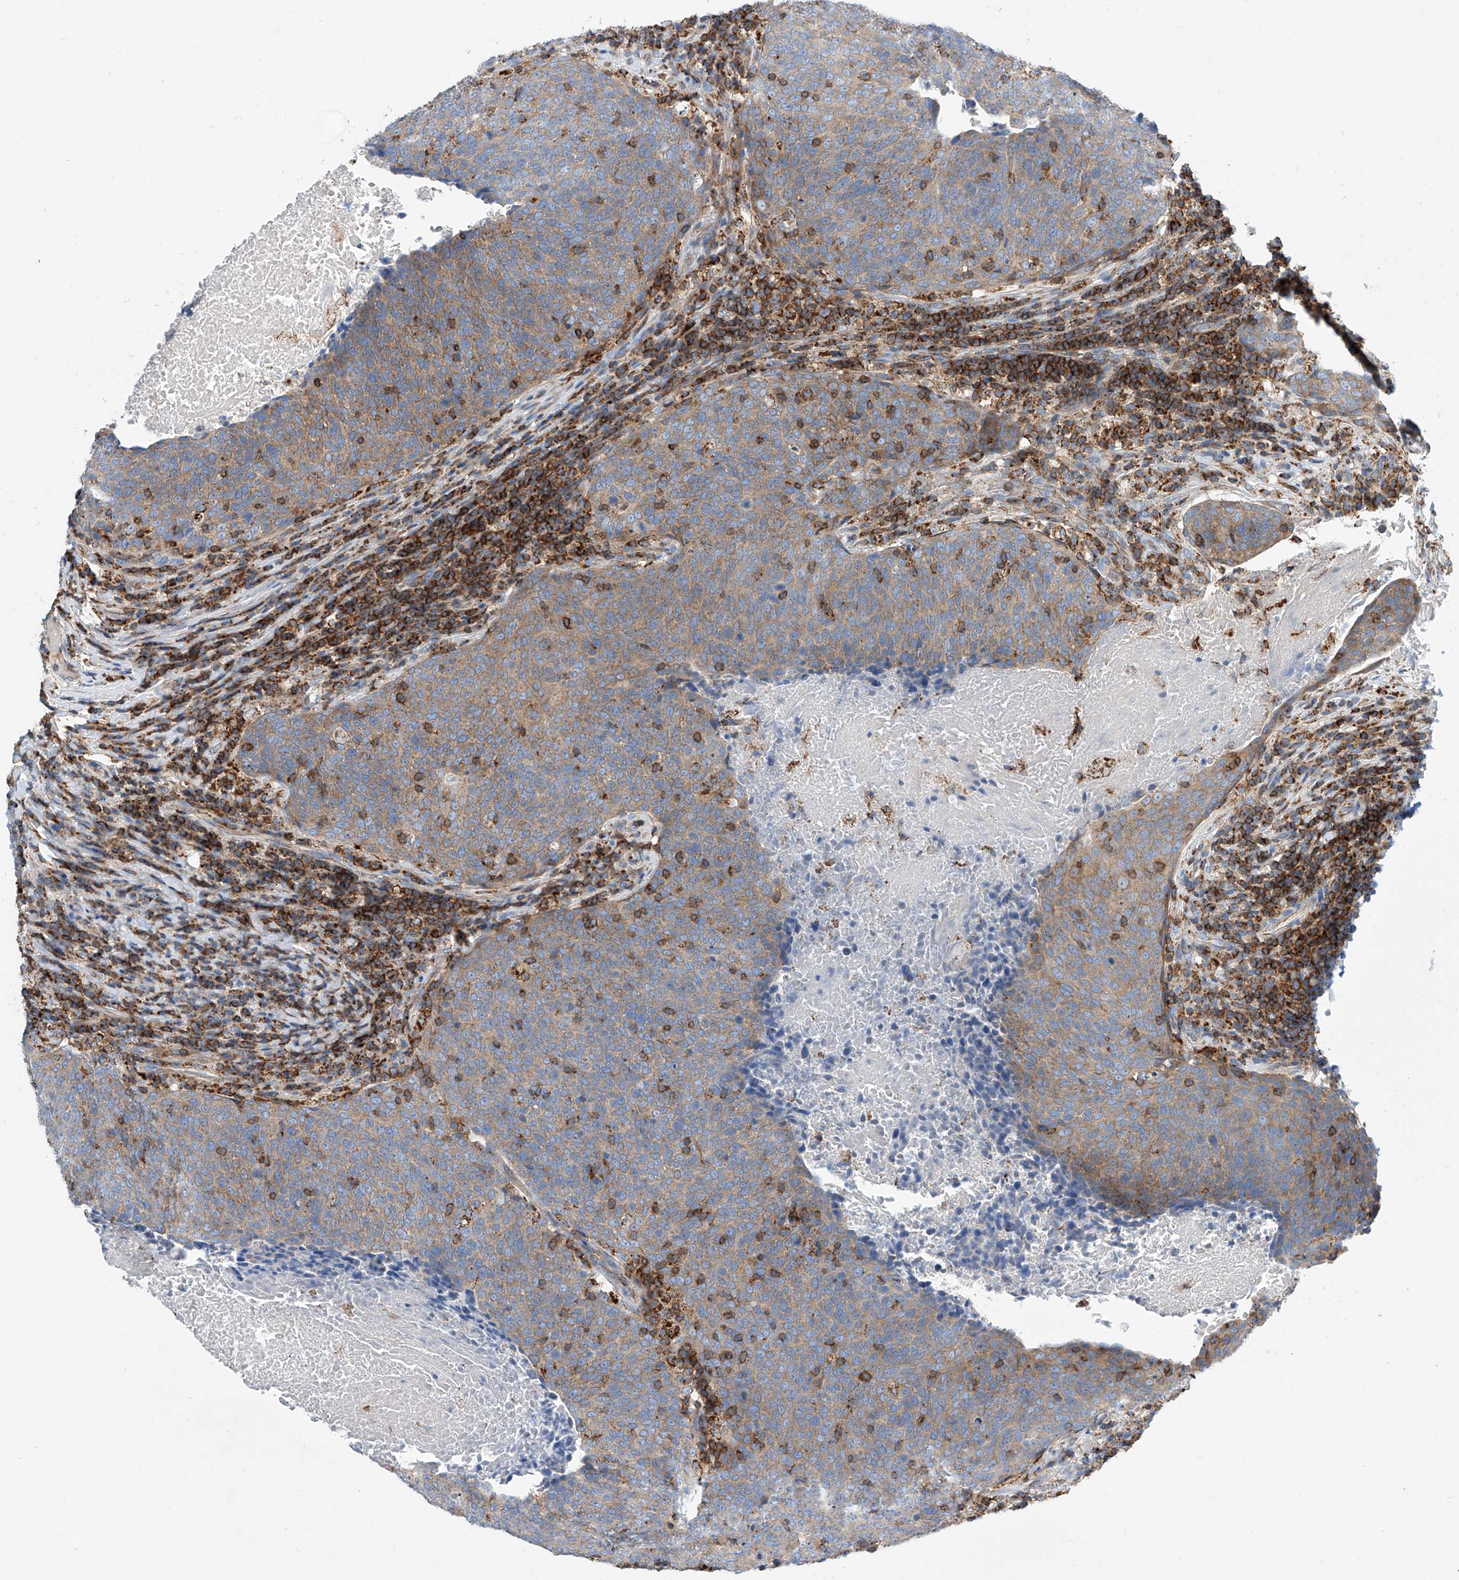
{"staining": {"intensity": "moderate", "quantity": "25%-75%", "location": "cytoplasmic/membranous"}, "tissue": "head and neck cancer", "cell_type": "Tumor cells", "image_type": "cancer", "snomed": [{"axis": "morphology", "description": "Squamous cell carcinoma, NOS"}, {"axis": "morphology", "description": "Squamous cell carcinoma, metastatic, NOS"}, {"axis": "topography", "description": "Lymph node"}, {"axis": "topography", "description": "Head-Neck"}], "caption": "Head and neck squamous cell carcinoma stained with a brown dye exhibits moderate cytoplasmic/membranous positive staining in approximately 25%-75% of tumor cells.", "gene": "CPNE5", "patient": {"sex": "male", "age": 62}}